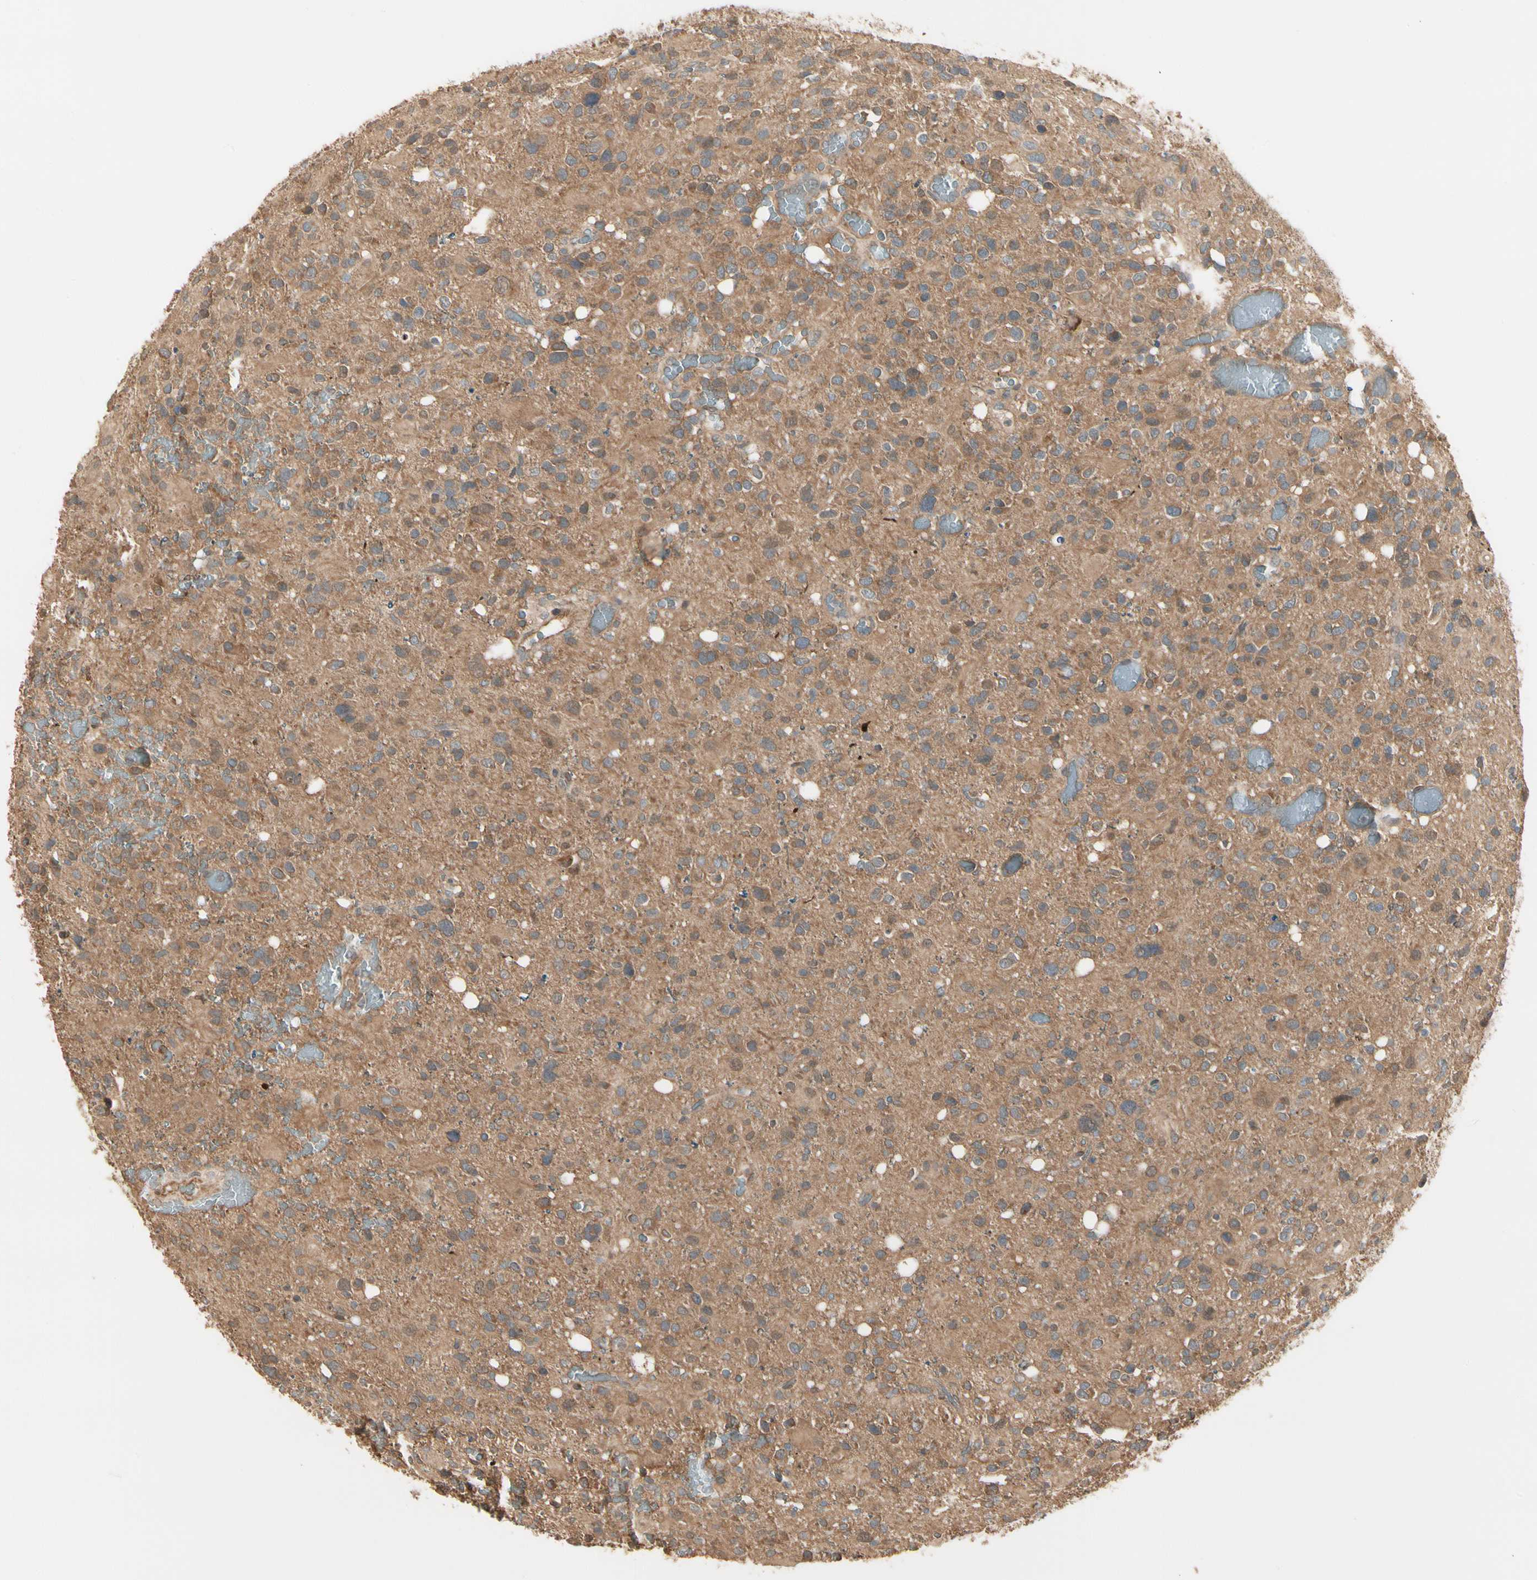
{"staining": {"intensity": "moderate", "quantity": ">75%", "location": "cytoplasmic/membranous"}, "tissue": "glioma", "cell_type": "Tumor cells", "image_type": "cancer", "snomed": [{"axis": "morphology", "description": "Glioma, malignant, High grade"}, {"axis": "topography", "description": "Brain"}], "caption": "Tumor cells show medium levels of moderate cytoplasmic/membranous positivity in about >75% of cells in malignant high-grade glioma.", "gene": "IRAG1", "patient": {"sex": "male", "age": 48}}